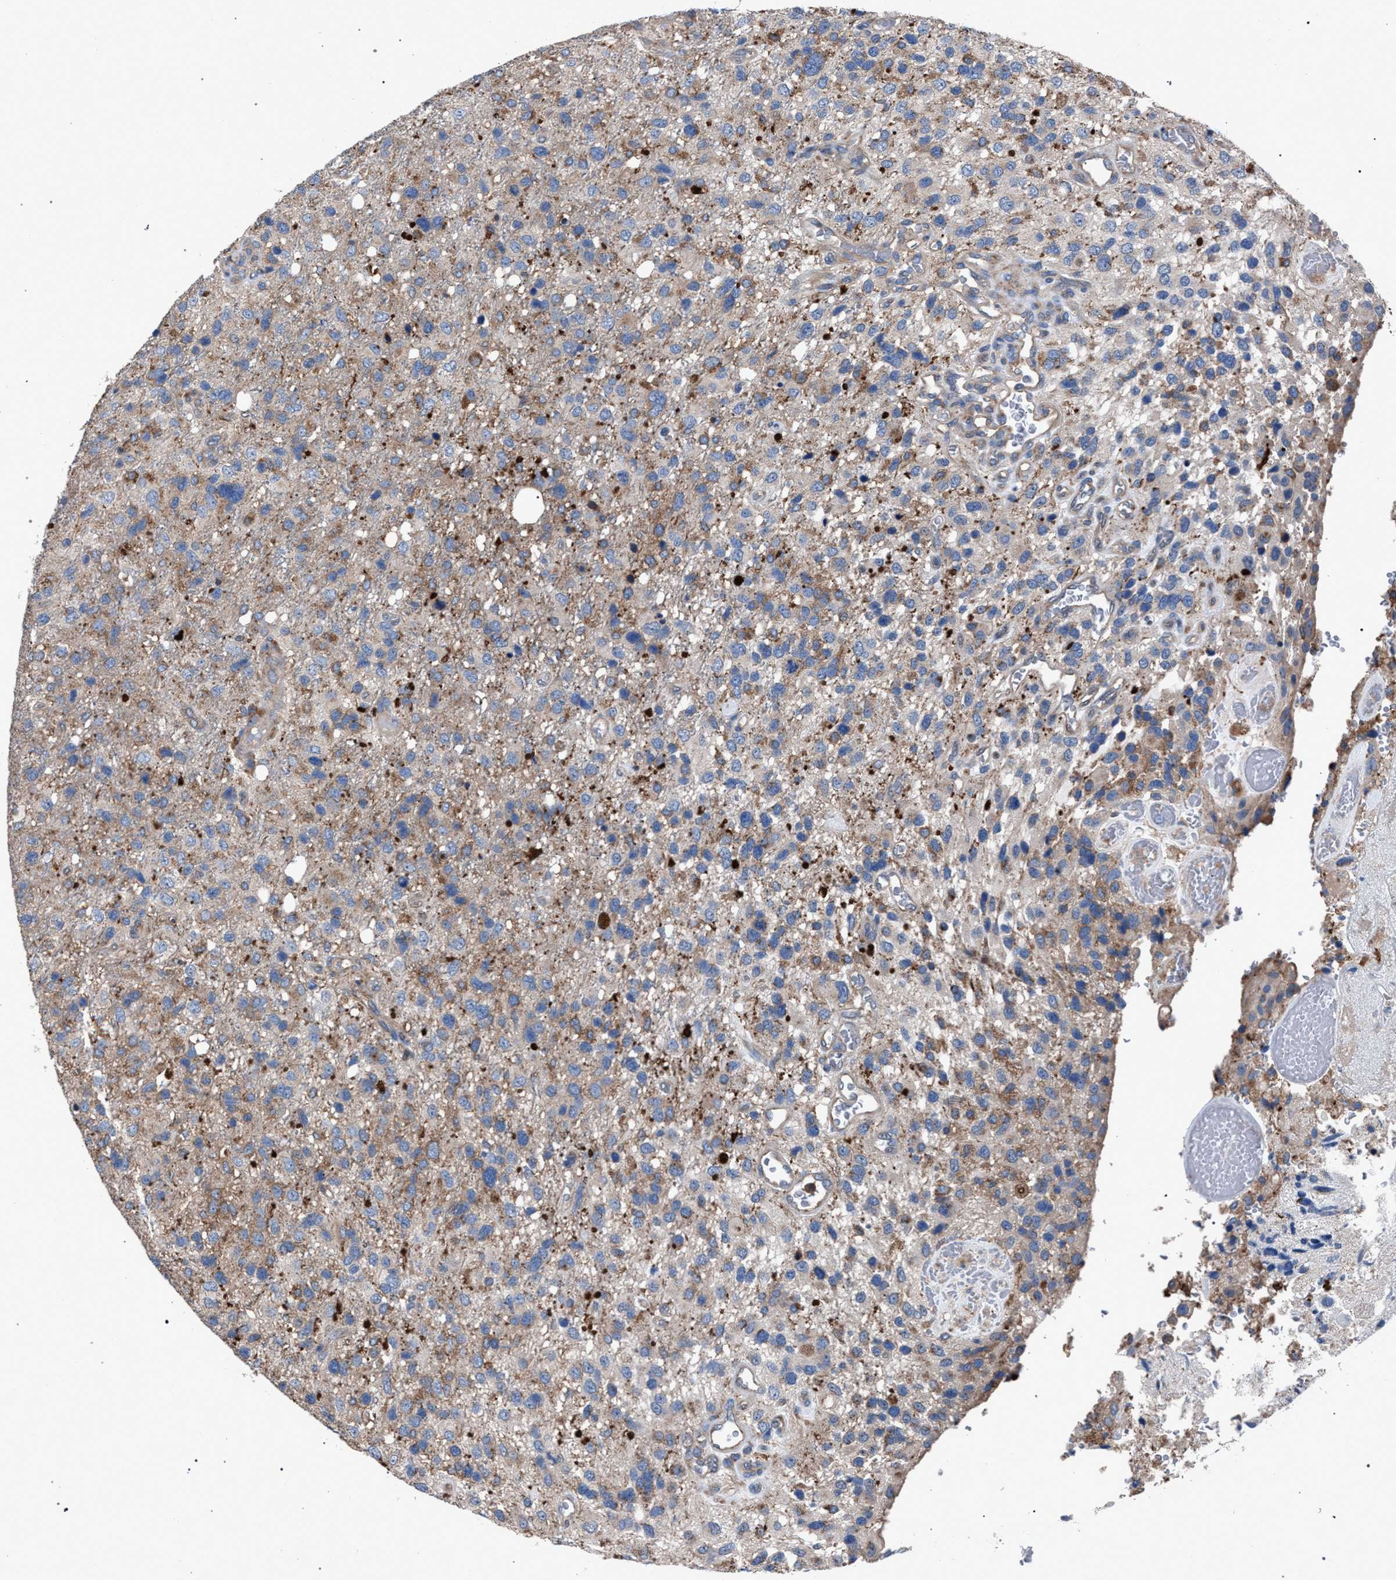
{"staining": {"intensity": "moderate", "quantity": "25%-75%", "location": "cytoplasmic/membranous"}, "tissue": "glioma", "cell_type": "Tumor cells", "image_type": "cancer", "snomed": [{"axis": "morphology", "description": "Glioma, malignant, High grade"}, {"axis": "topography", "description": "Brain"}], "caption": "A brown stain highlights moderate cytoplasmic/membranous positivity of a protein in glioma tumor cells.", "gene": "ATP6V0A1", "patient": {"sex": "female", "age": 58}}